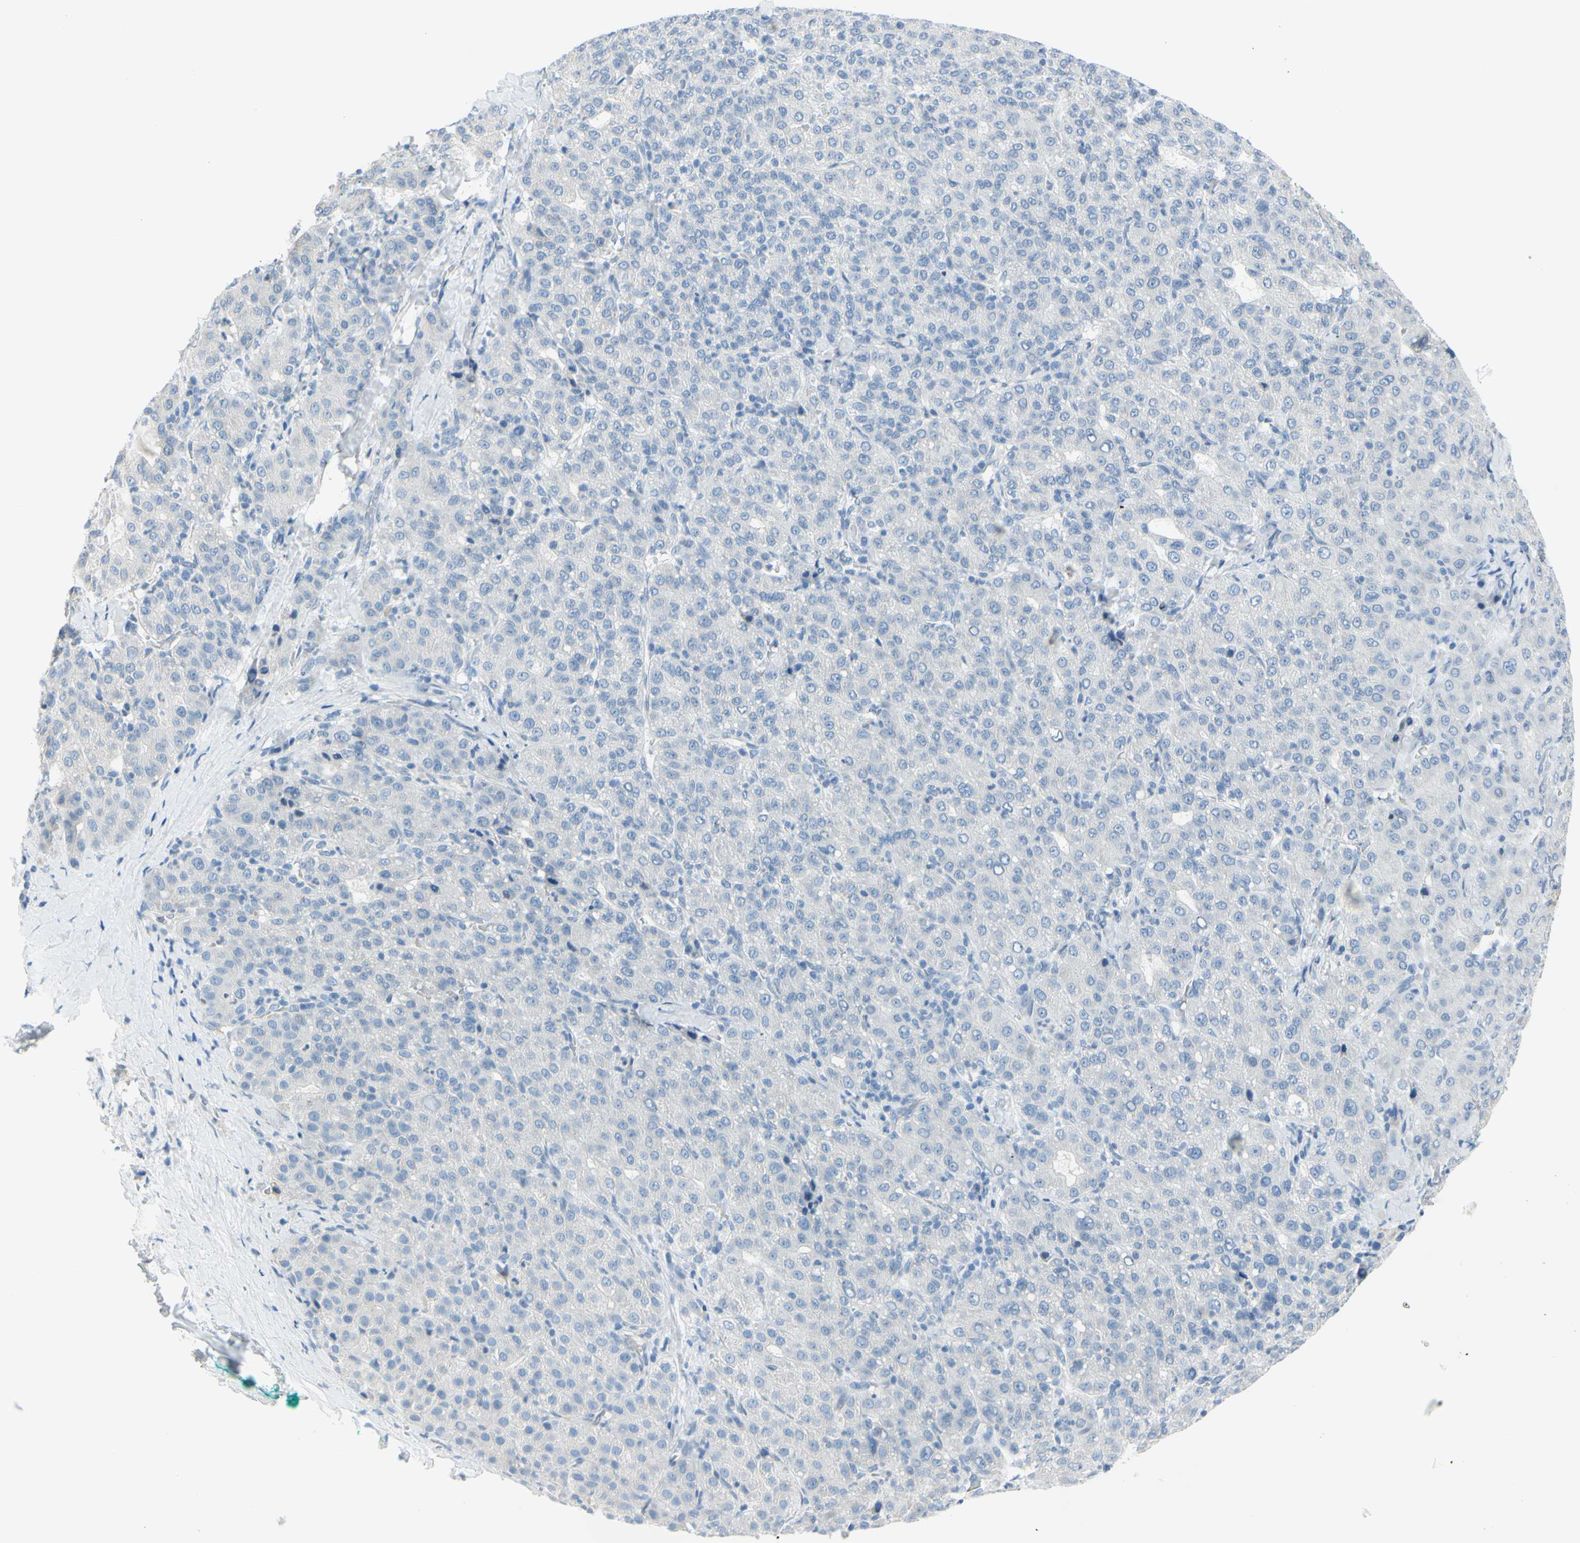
{"staining": {"intensity": "negative", "quantity": "none", "location": "none"}, "tissue": "liver cancer", "cell_type": "Tumor cells", "image_type": "cancer", "snomed": [{"axis": "morphology", "description": "Carcinoma, Hepatocellular, NOS"}, {"axis": "topography", "description": "Liver"}], "caption": "Tumor cells are negative for protein expression in human liver hepatocellular carcinoma.", "gene": "DCT", "patient": {"sex": "male", "age": 65}}